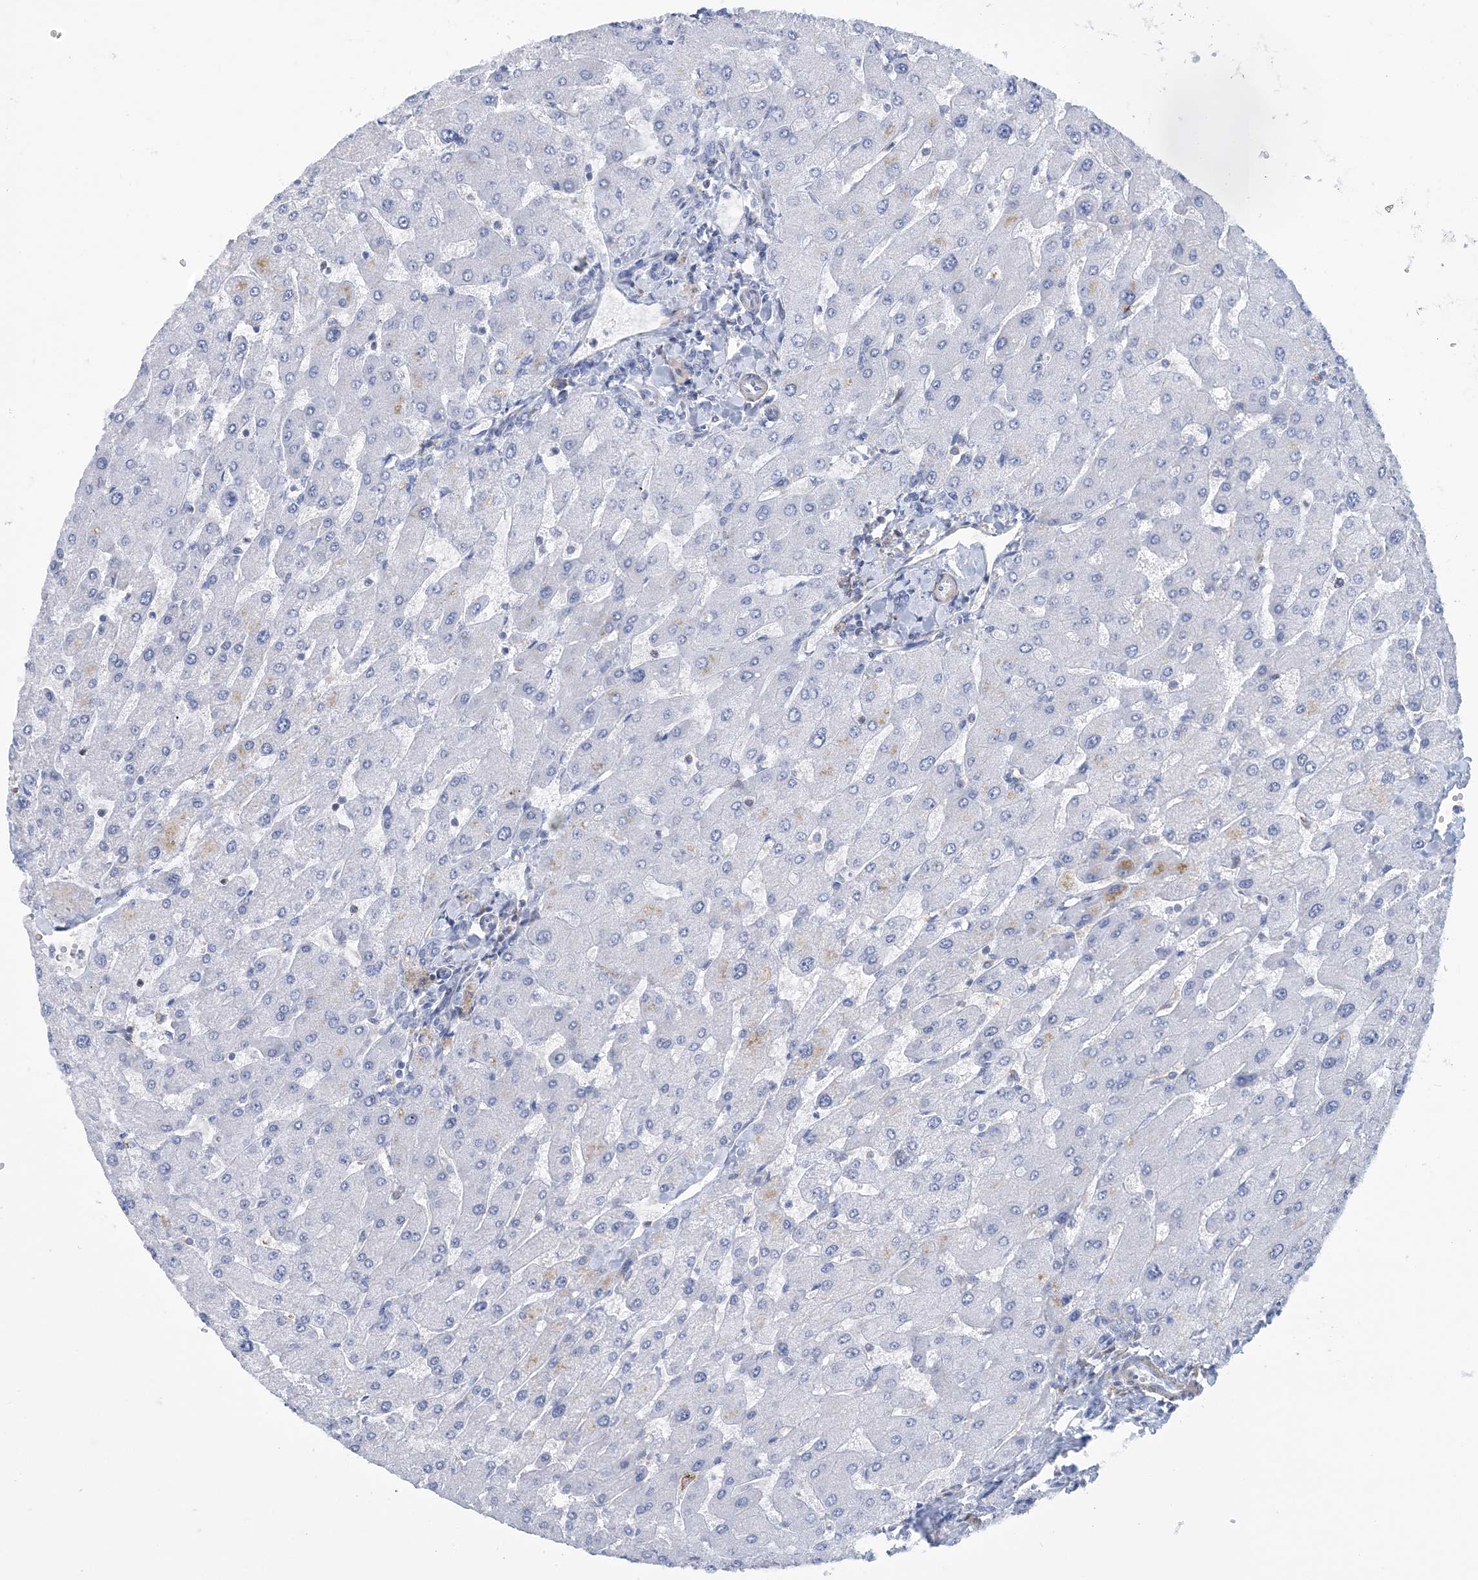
{"staining": {"intensity": "negative", "quantity": "none", "location": "none"}, "tissue": "liver", "cell_type": "Cholangiocytes", "image_type": "normal", "snomed": [{"axis": "morphology", "description": "Normal tissue, NOS"}, {"axis": "topography", "description": "Liver"}], "caption": "Immunohistochemistry of benign human liver shows no expression in cholangiocytes.", "gene": "C11orf21", "patient": {"sex": "male", "age": 55}}